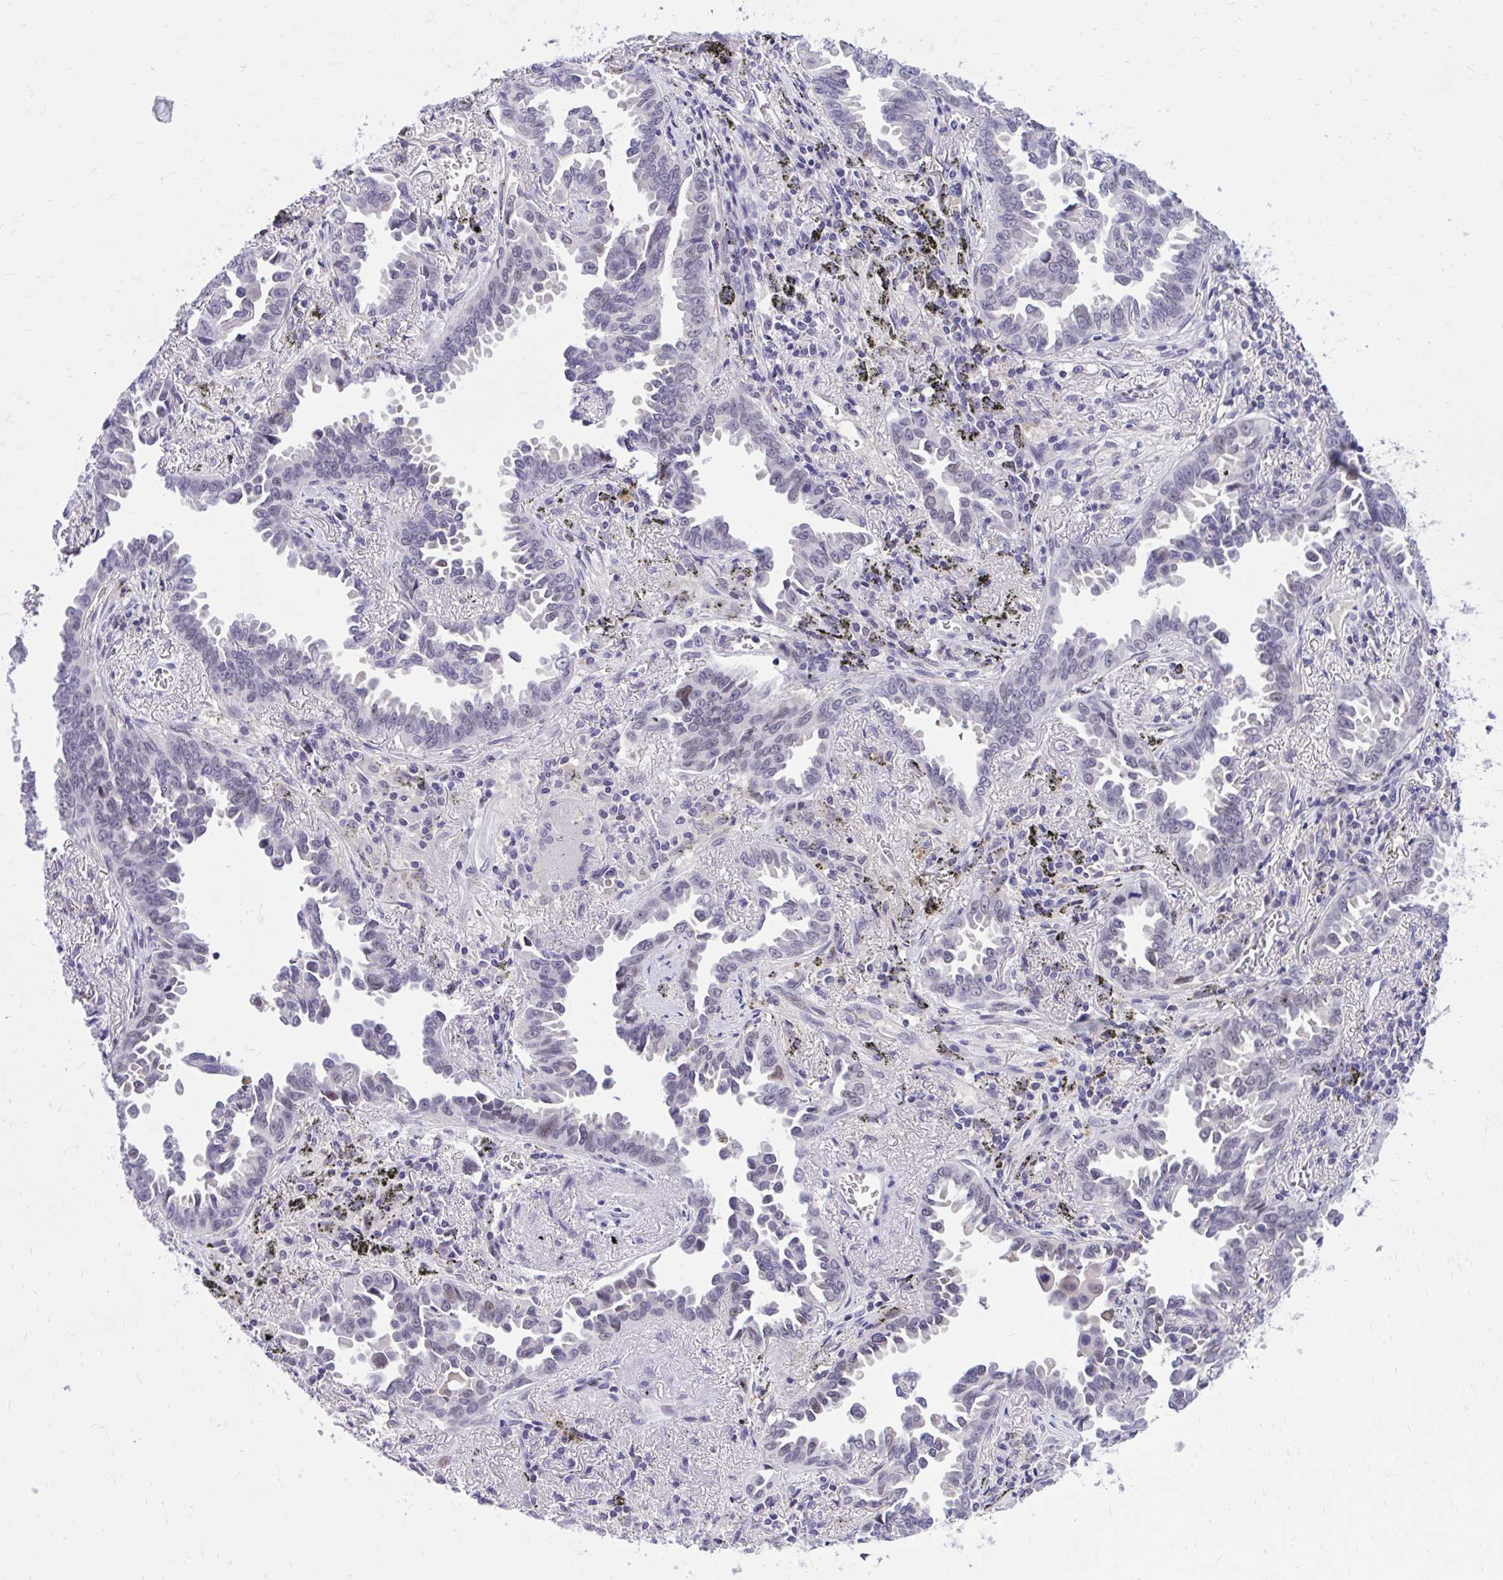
{"staining": {"intensity": "weak", "quantity": "25%-75%", "location": "nuclear"}, "tissue": "lung cancer", "cell_type": "Tumor cells", "image_type": "cancer", "snomed": [{"axis": "morphology", "description": "Adenocarcinoma, NOS"}, {"axis": "topography", "description": "Lung"}], "caption": "An IHC micrograph of tumor tissue is shown. Protein staining in brown labels weak nuclear positivity in adenocarcinoma (lung) within tumor cells.", "gene": "ZBTB25", "patient": {"sex": "male", "age": 68}}